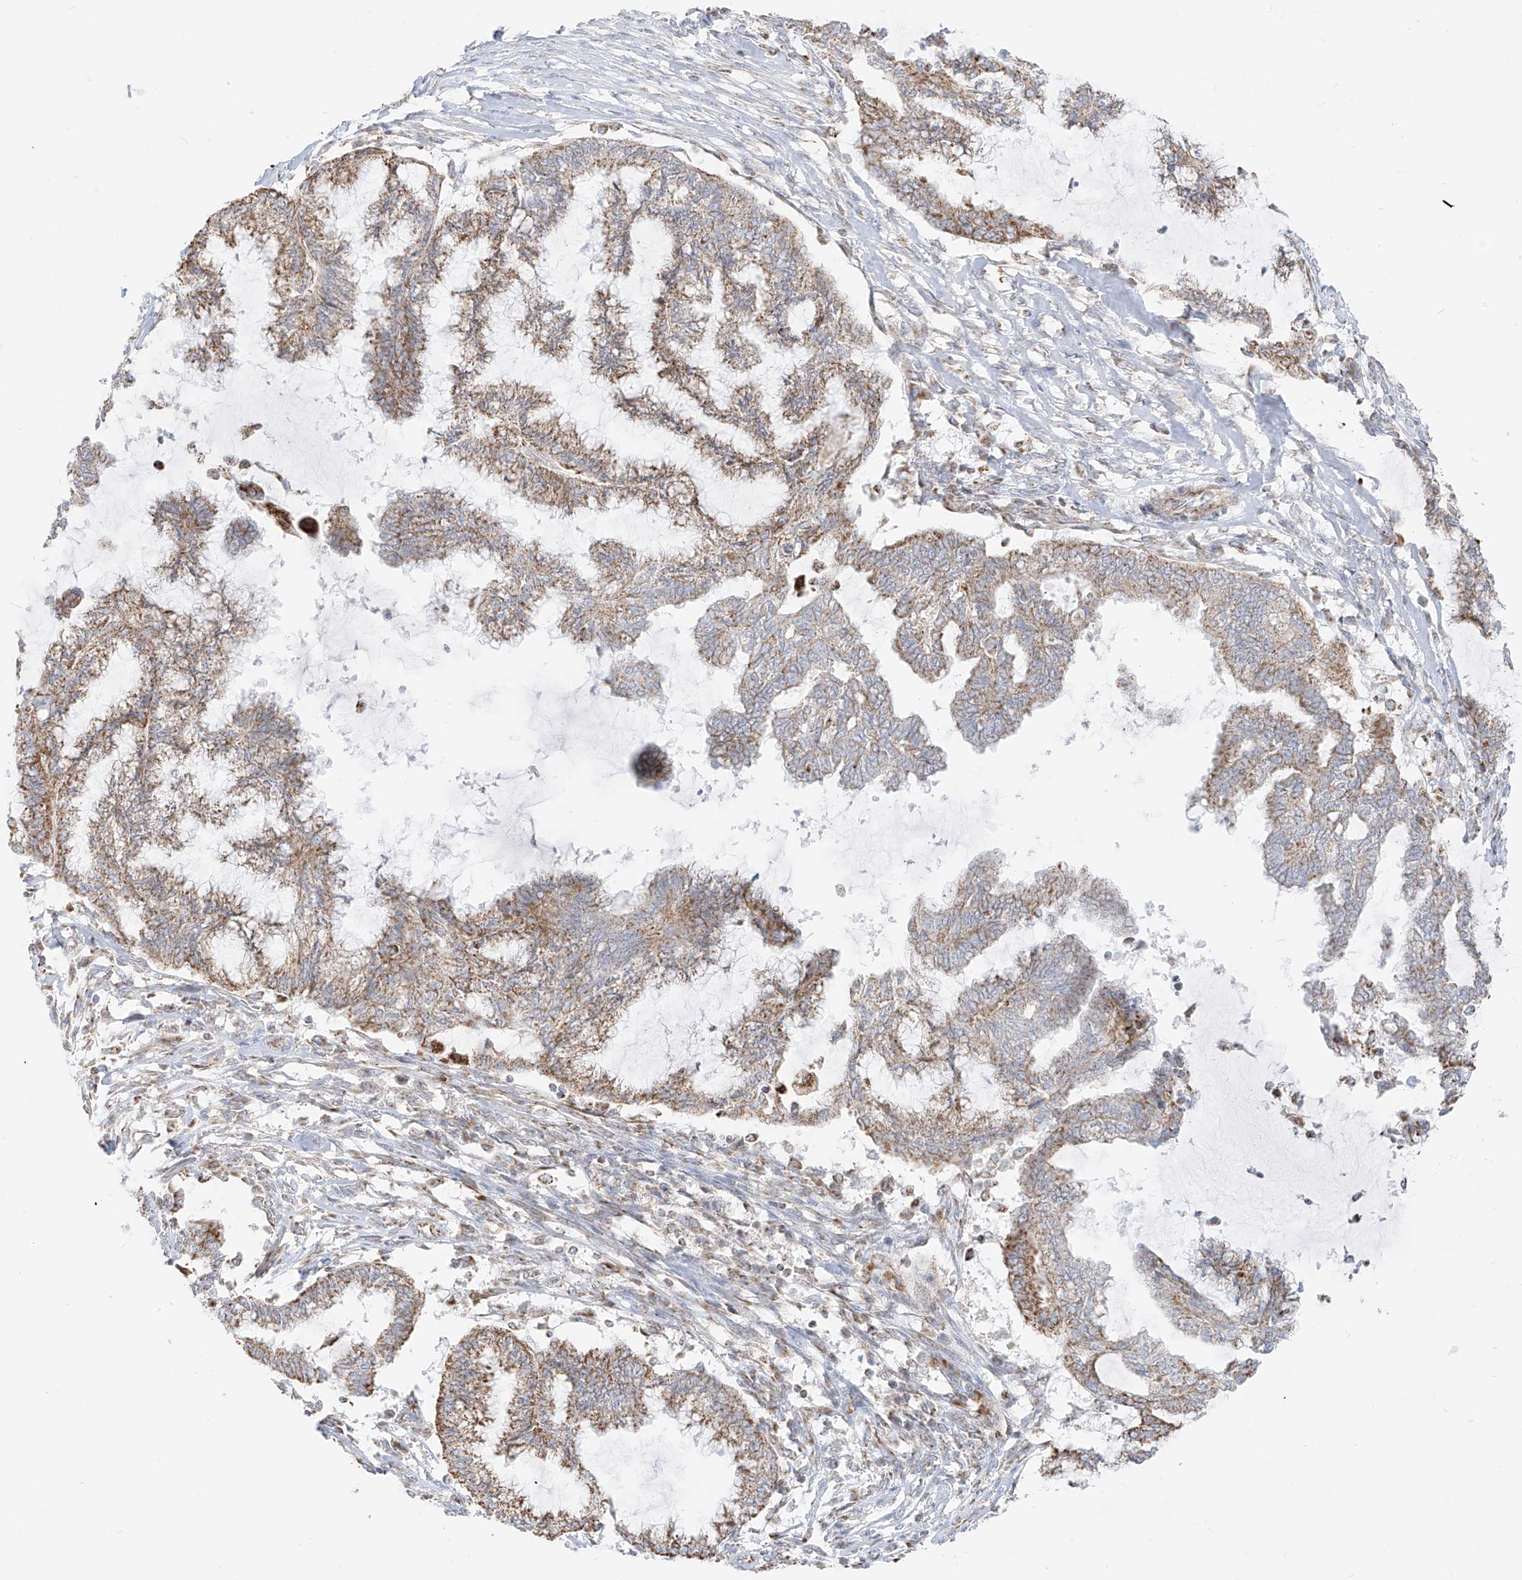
{"staining": {"intensity": "moderate", "quantity": ">75%", "location": "cytoplasmic/membranous"}, "tissue": "endometrial cancer", "cell_type": "Tumor cells", "image_type": "cancer", "snomed": [{"axis": "morphology", "description": "Adenocarcinoma, NOS"}, {"axis": "topography", "description": "Endometrium"}], "caption": "There is medium levels of moderate cytoplasmic/membranous expression in tumor cells of endometrial cancer (adenocarcinoma), as demonstrated by immunohistochemical staining (brown color).", "gene": "ETHE1", "patient": {"sex": "female", "age": 86}}